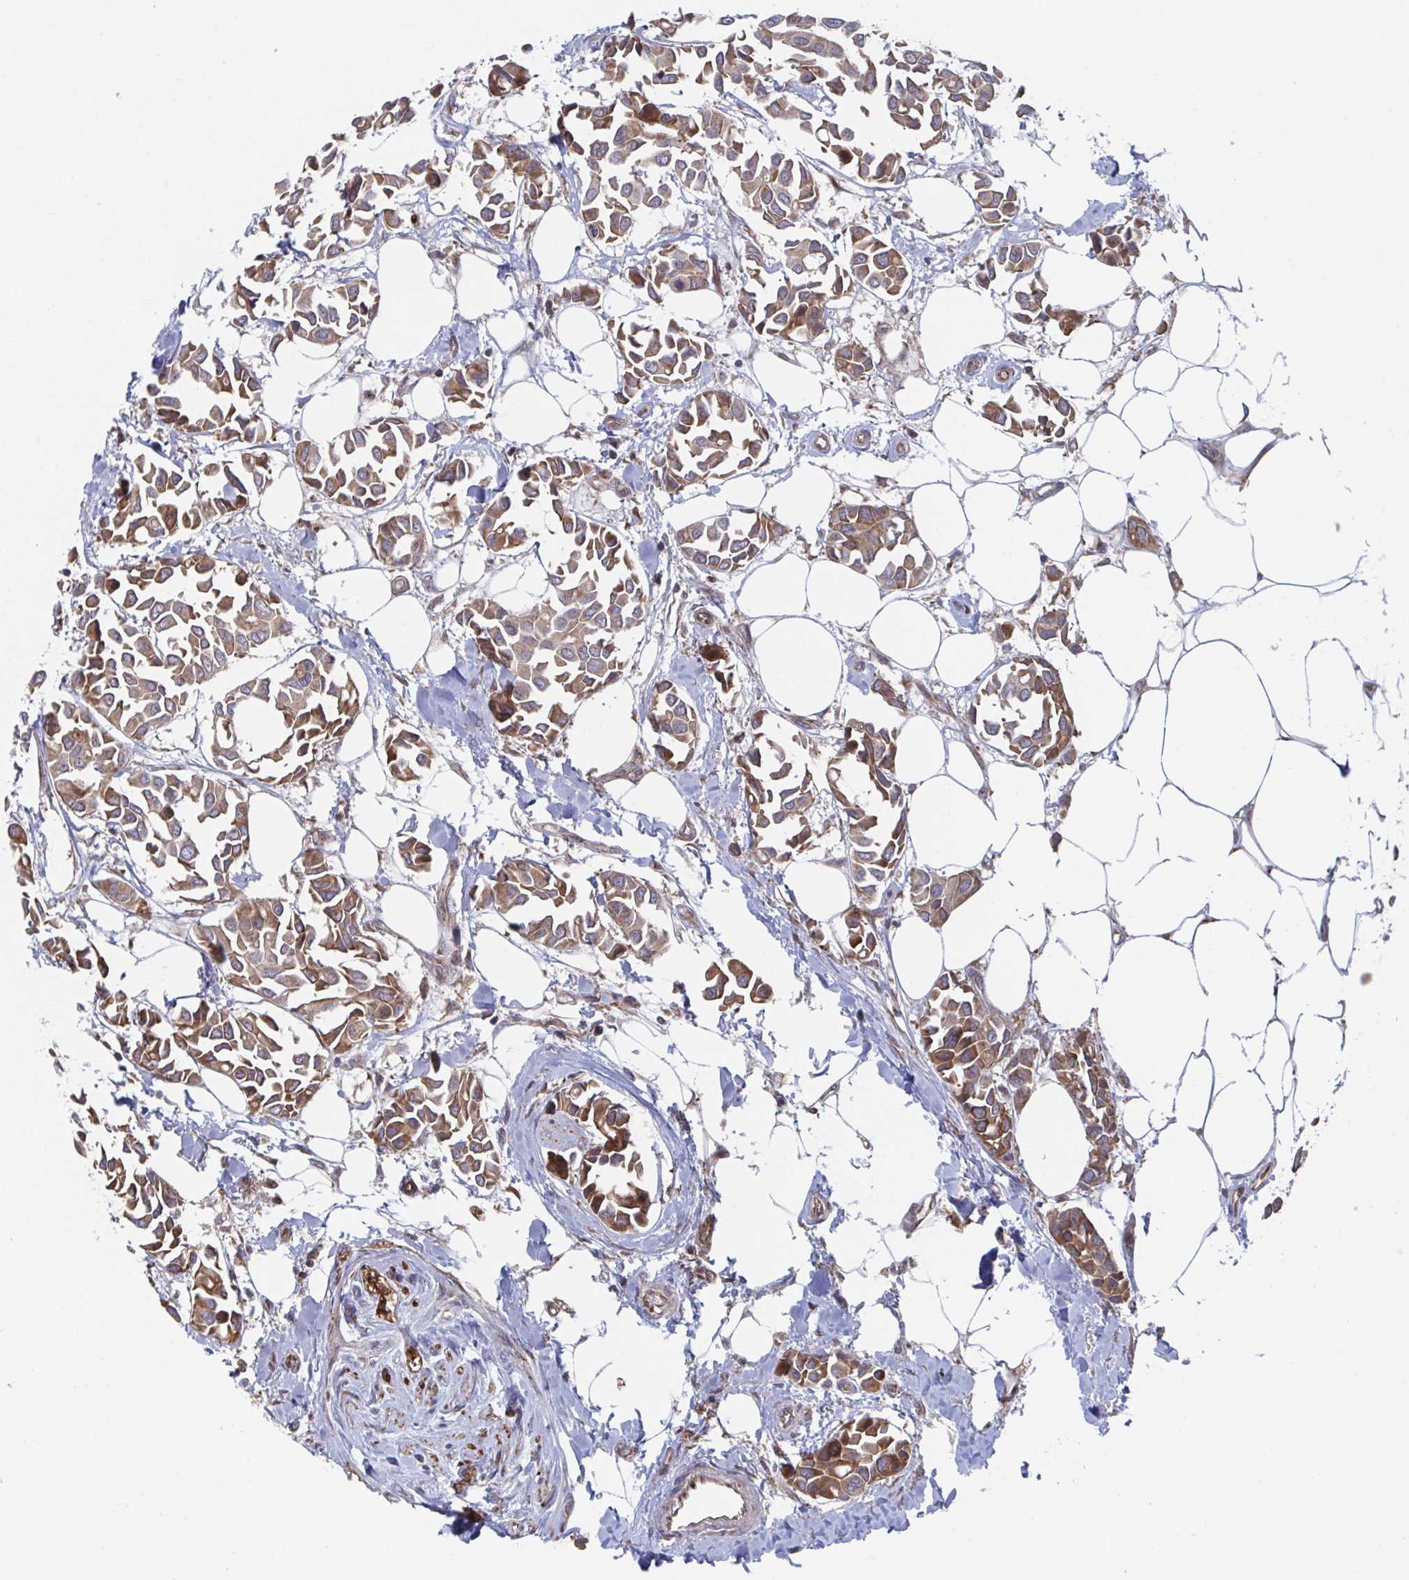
{"staining": {"intensity": "moderate", "quantity": ">75%", "location": "cytoplasmic/membranous"}, "tissue": "breast cancer", "cell_type": "Tumor cells", "image_type": "cancer", "snomed": [{"axis": "morphology", "description": "Duct carcinoma"}, {"axis": "topography", "description": "Breast"}], "caption": "The micrograph shows immunohistochemical staining of breast cancer. There is moderate cytoplasmic/membranous staining is present in approximately >75% of tumor cells. (Brightfield microscopy of DAB IHC at high magnification).", "gene": "FJX1", "patient": {"sex": "female", "age": 54}}